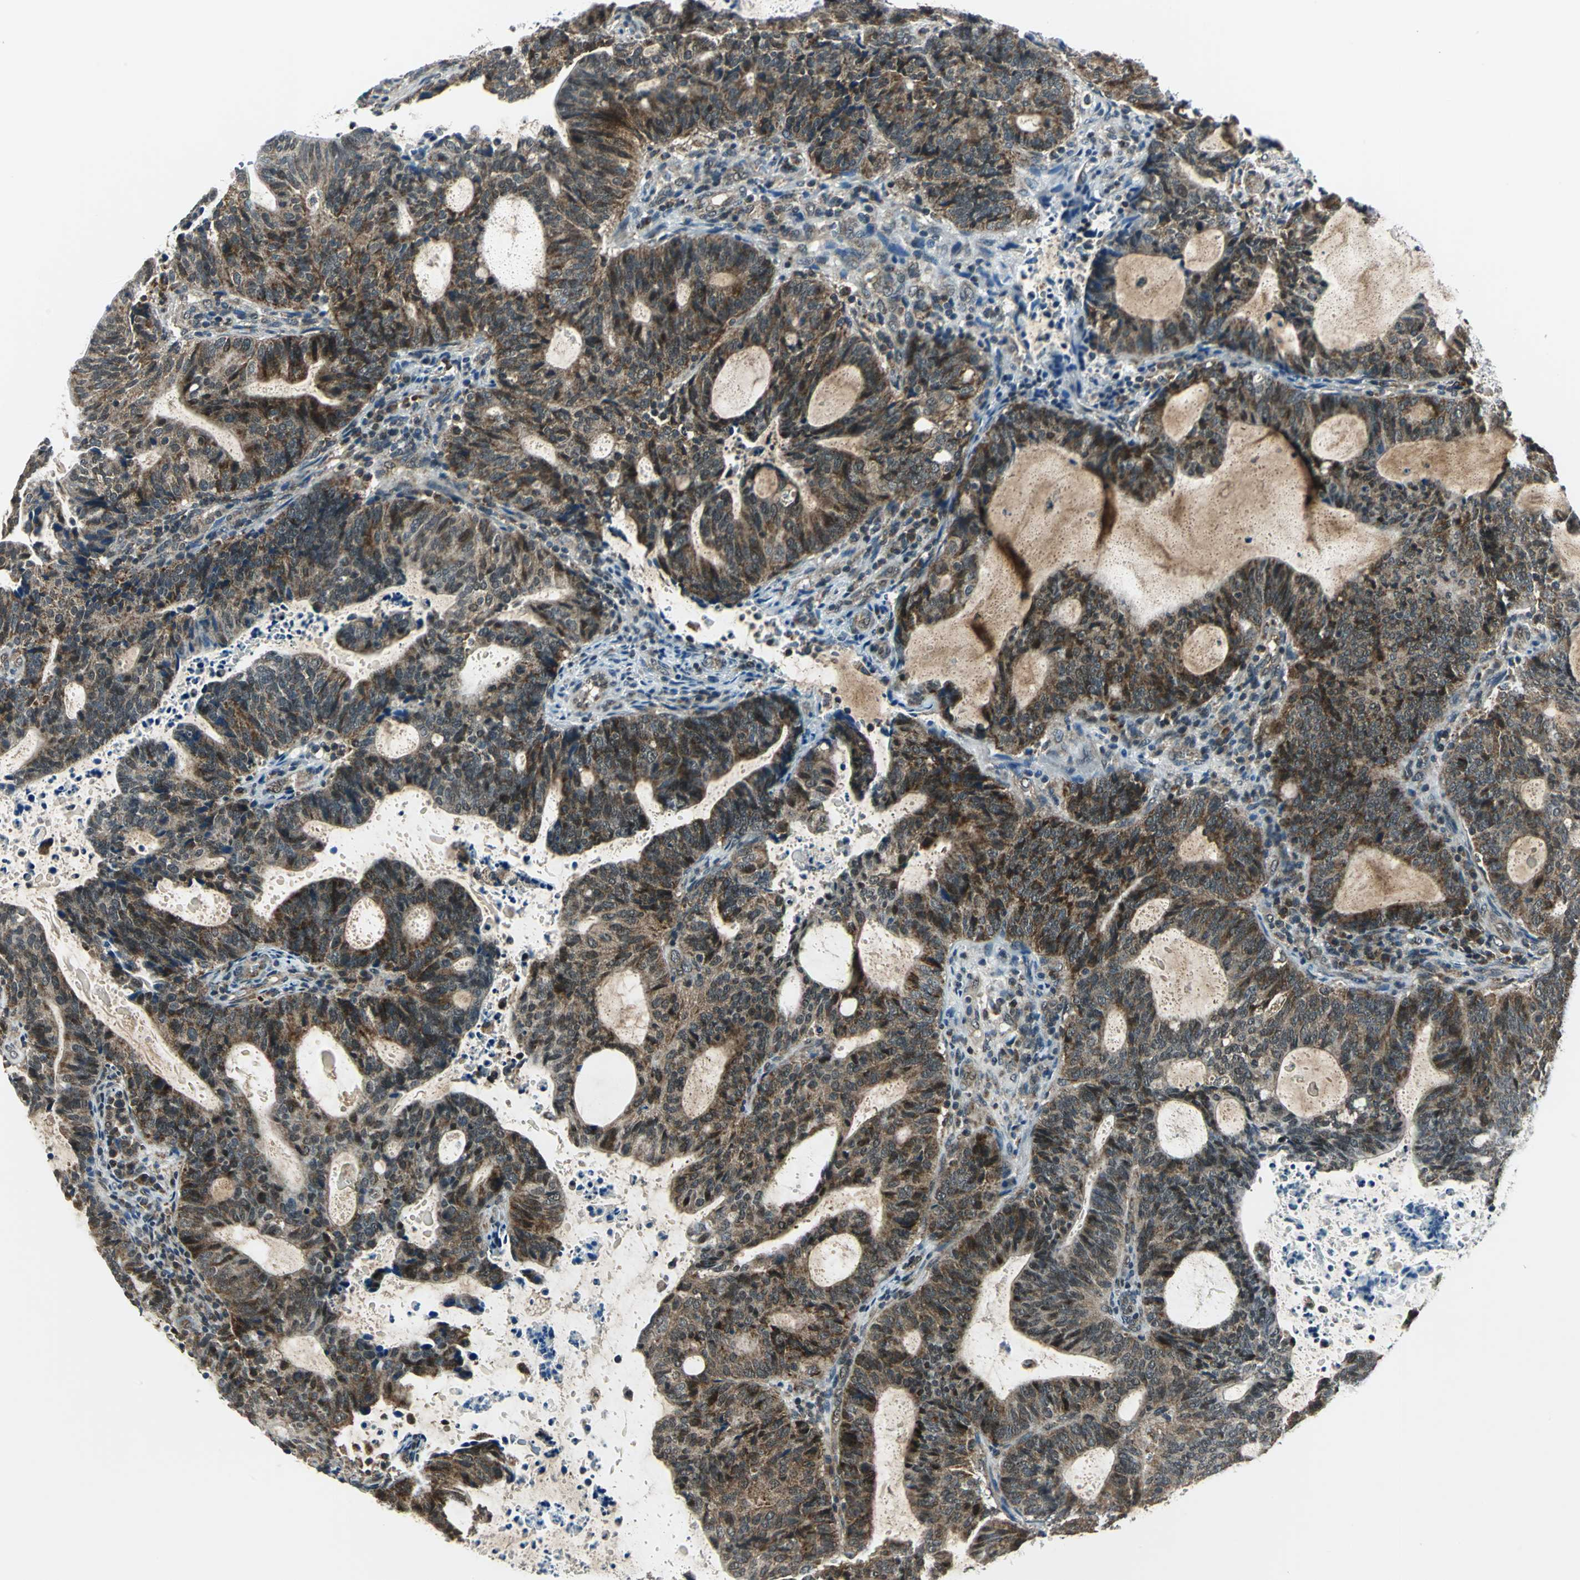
{"staining": {"intensity": "strong", "quantity": ">75%", "location": "cytoplasmic/membranous"}, "tissue": "endometrial cancer", "cell_type": "Tumor cells", "image_type": "cancer", "snomed": [{"axis": "morphology", "description": "Adenocarcinoma, NOS"}, {"axis": "topography", "description": "Uterus"}], "caption": "Protein staining of endometrial adenocarcinoma tissue reveals strong cytoplasmic/membranous expression in approximately >75% of tumor cells.", "gene": "NUDT2", "patient": {"sex": "female", "age": 83}}